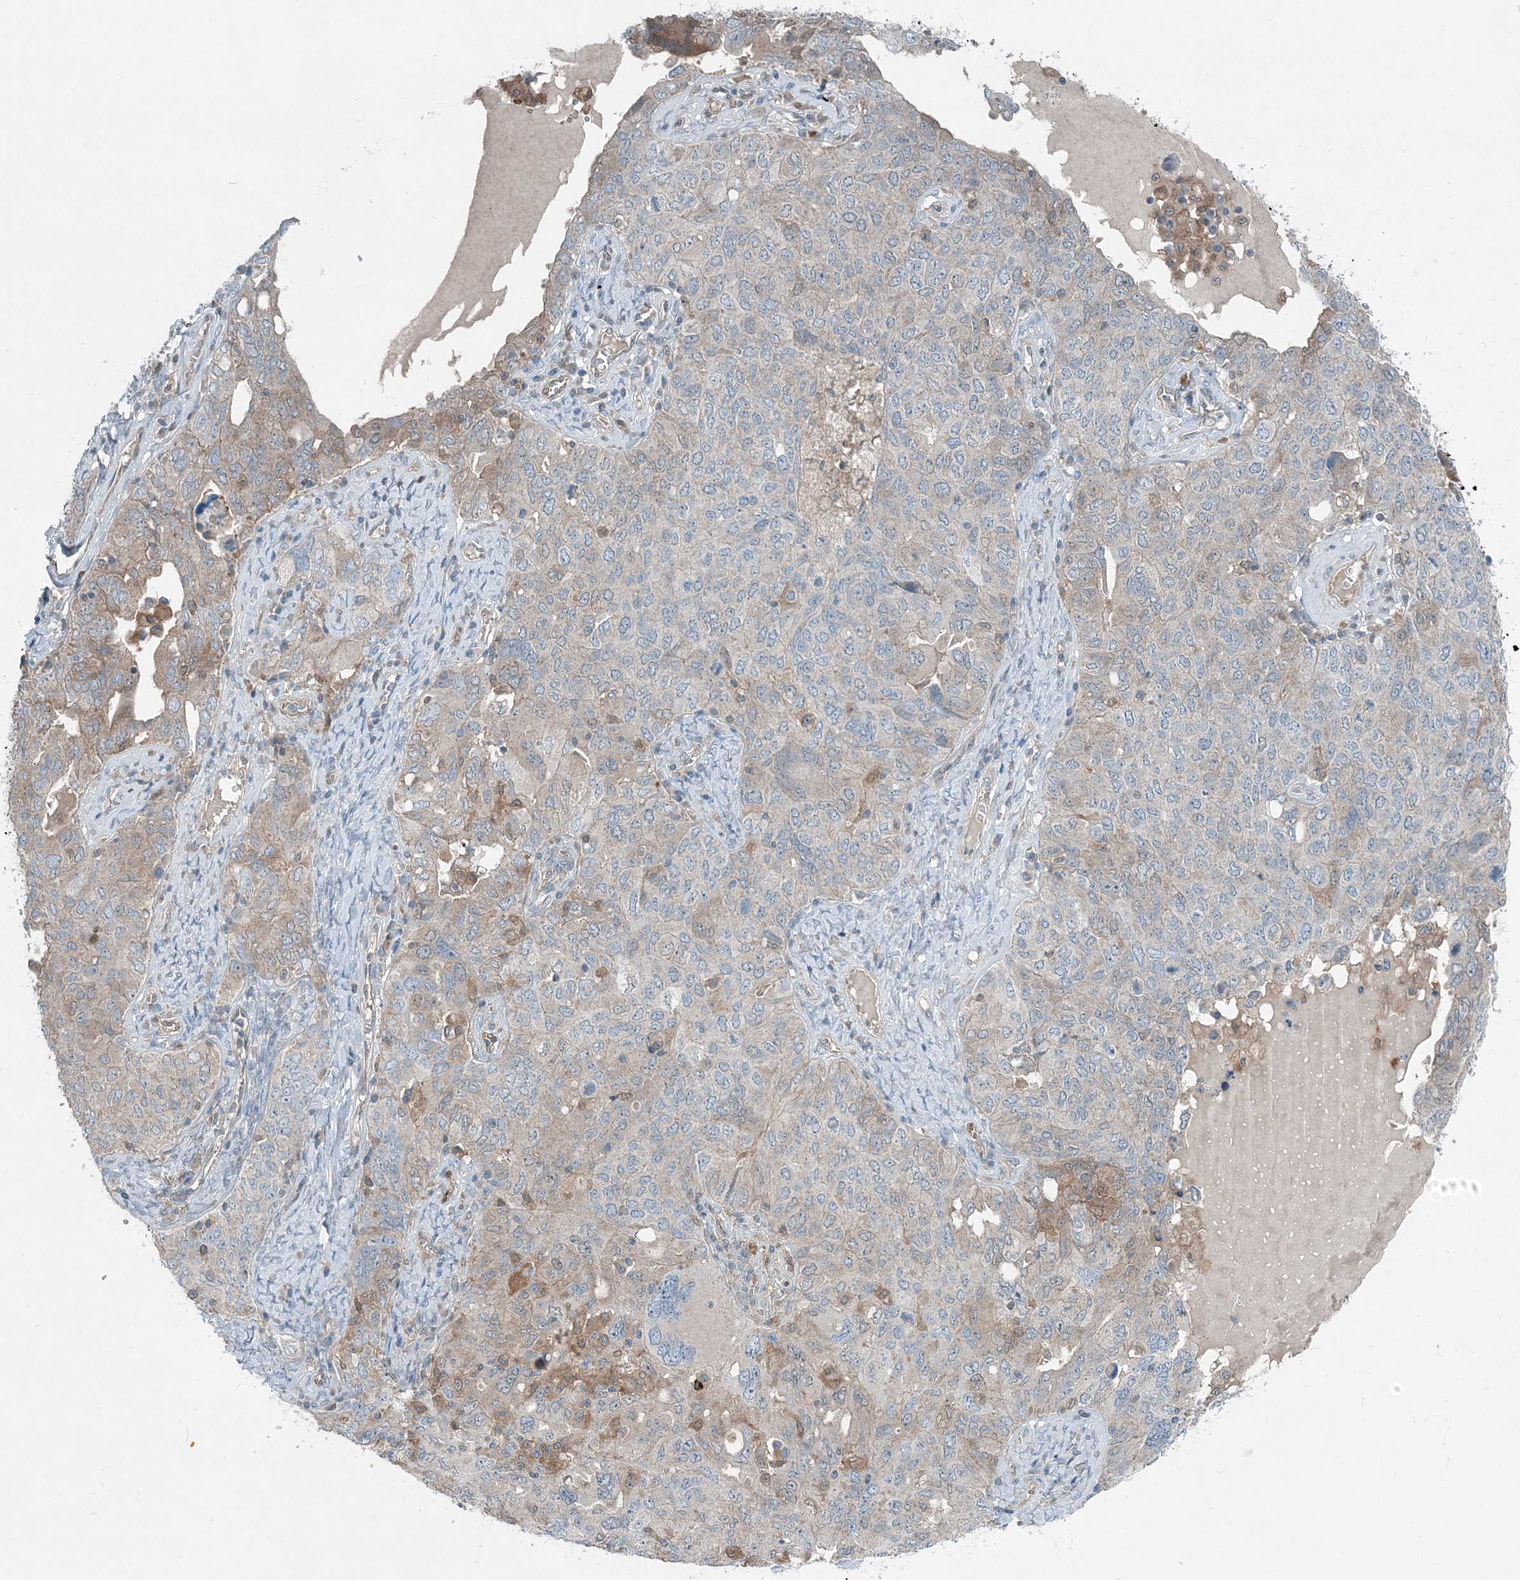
{"staining": {"intensity": "weak", "quantity": "<25%", "location": "cytoplasmic/membranous"}, "tissue": "ovarian cancer", "cell_type": "Tumor cells", "image_type": "cancer", "snomed": [{"axis": "morphology", "description": "Carcinoma, endometroid"}, {"axis": "topography", "description": "Ovary"}], "caption": "This is a micrograph of immunohistochemistry staining of ovarian endometroid carcinoma, which shows no expression in tumor cells. (IHC, brightfield microscopy, high magnification).", "gene": "ARMH1", "patient": {"sex": "female", "age": 62}}